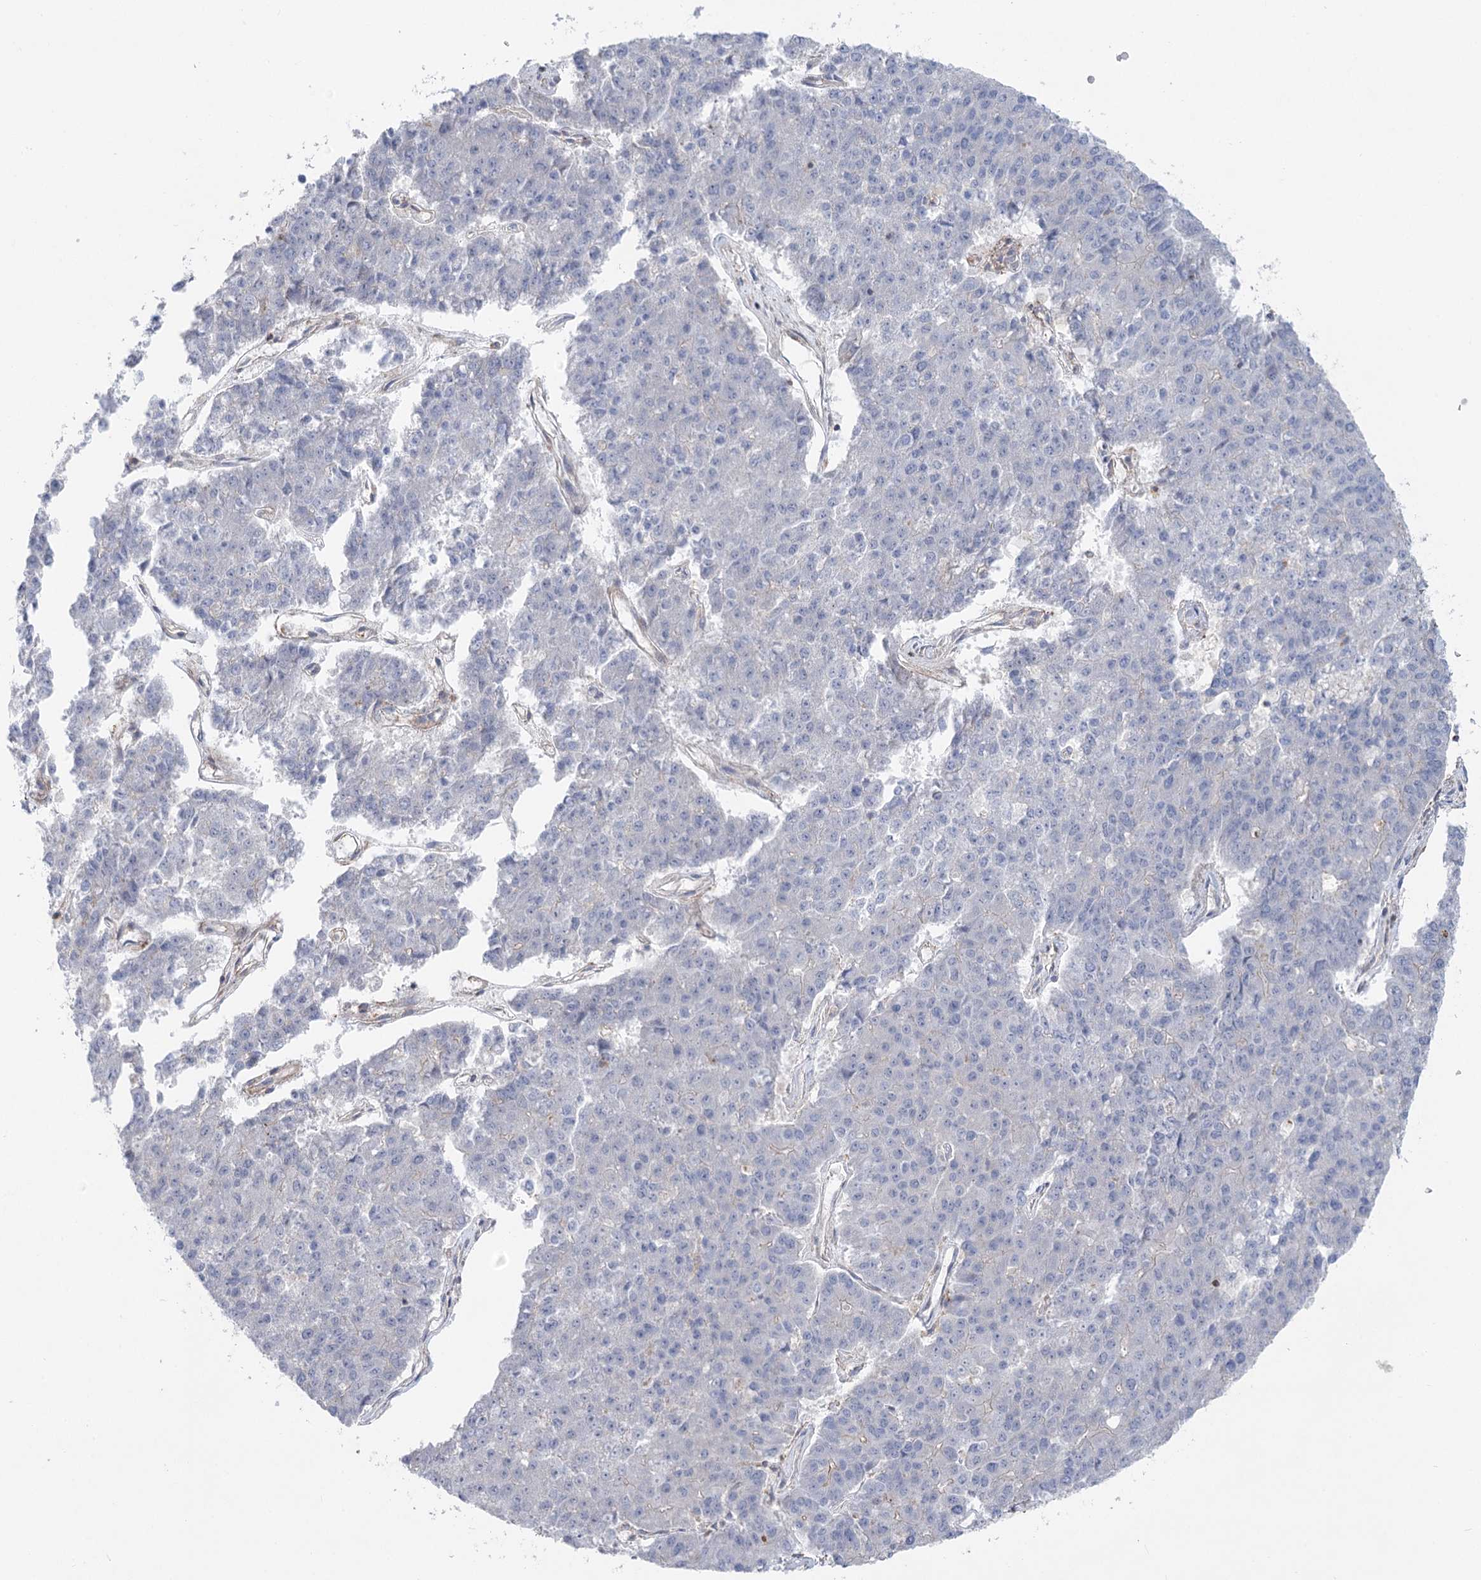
{"staining": {"intensity": "negative", "quantity": "none", "location": "none"}, "tissue": "pancreatic cancer", "cell_type": "Tumor cells", "image_type": "cancer", "snomed": [{"axis": "morphology", "description": "Adenocarcinoma, NOS"}, {"axis": "topography", "description": "Pancreas"}], "caption": "A high-resolution photomicrograph shows IHC staining of adenocarcinoma (pancreatic), which exhibits no significant staining in tumor cells.", "gene": "LARP1B", "patient": {"sex": "male", "age": 50}}